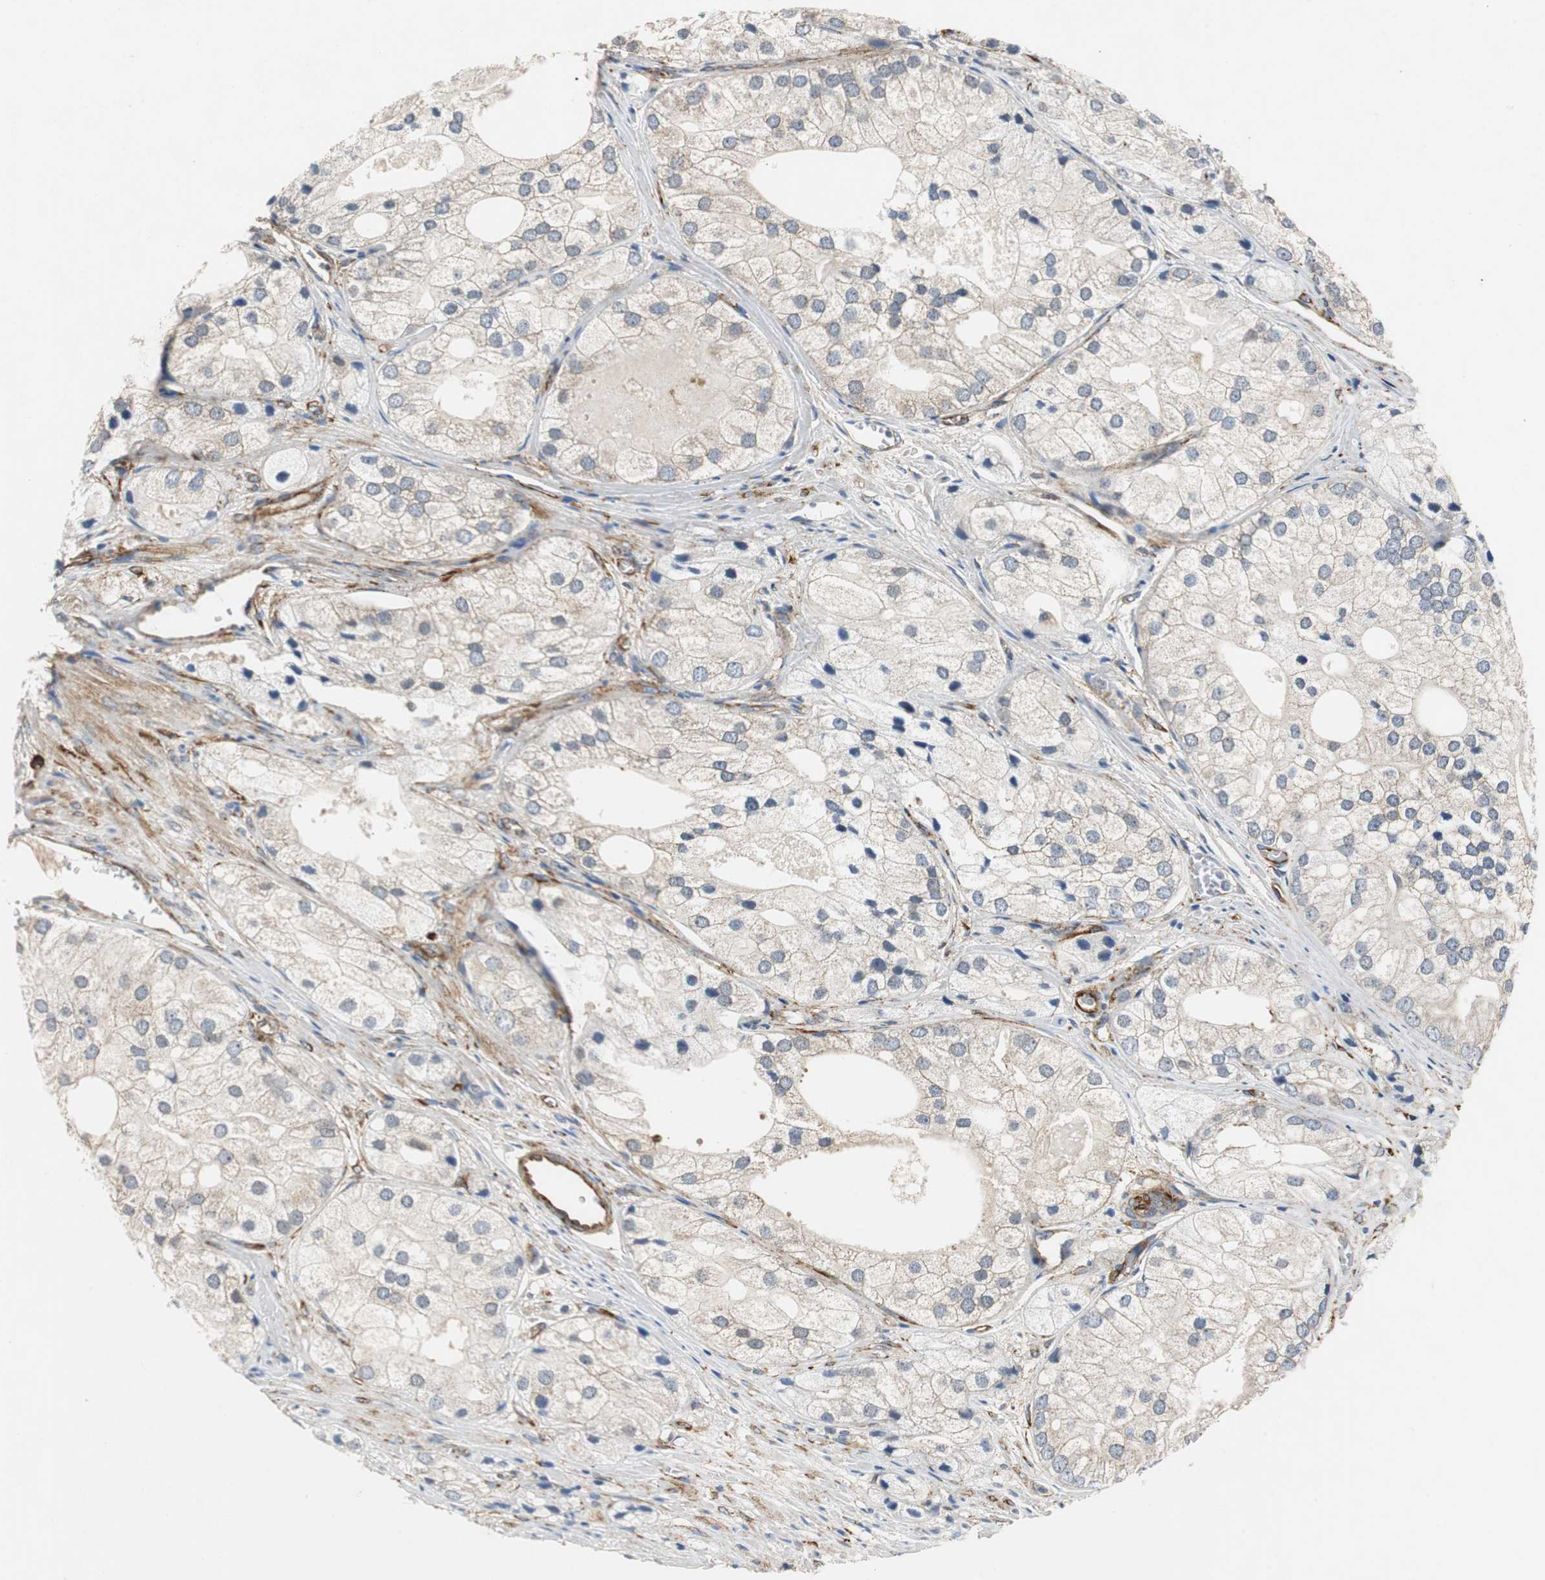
{"staining": {"intensity": "weak", "quantity": ">75%", "location": "cytoplasmic/membranous"}, "tissue": "prostate cancer", "cell_type": "Tumor cells", "image_type": "cancer", "snomed": [{"axis": "morphology", "description": "Adenocarcinoma, Low grade"}, {"axis": "topography", "description": "Prostate"}], "caption": "Protein expression by immunohistochemistry (IHC) reveals weak cytoplasmic/membranous positivity in about >75% of tumor cells in prostate low-grade adenocarcinoma.", "gene": "ISCU", "patient": {"sex": "male", "age": 69}}